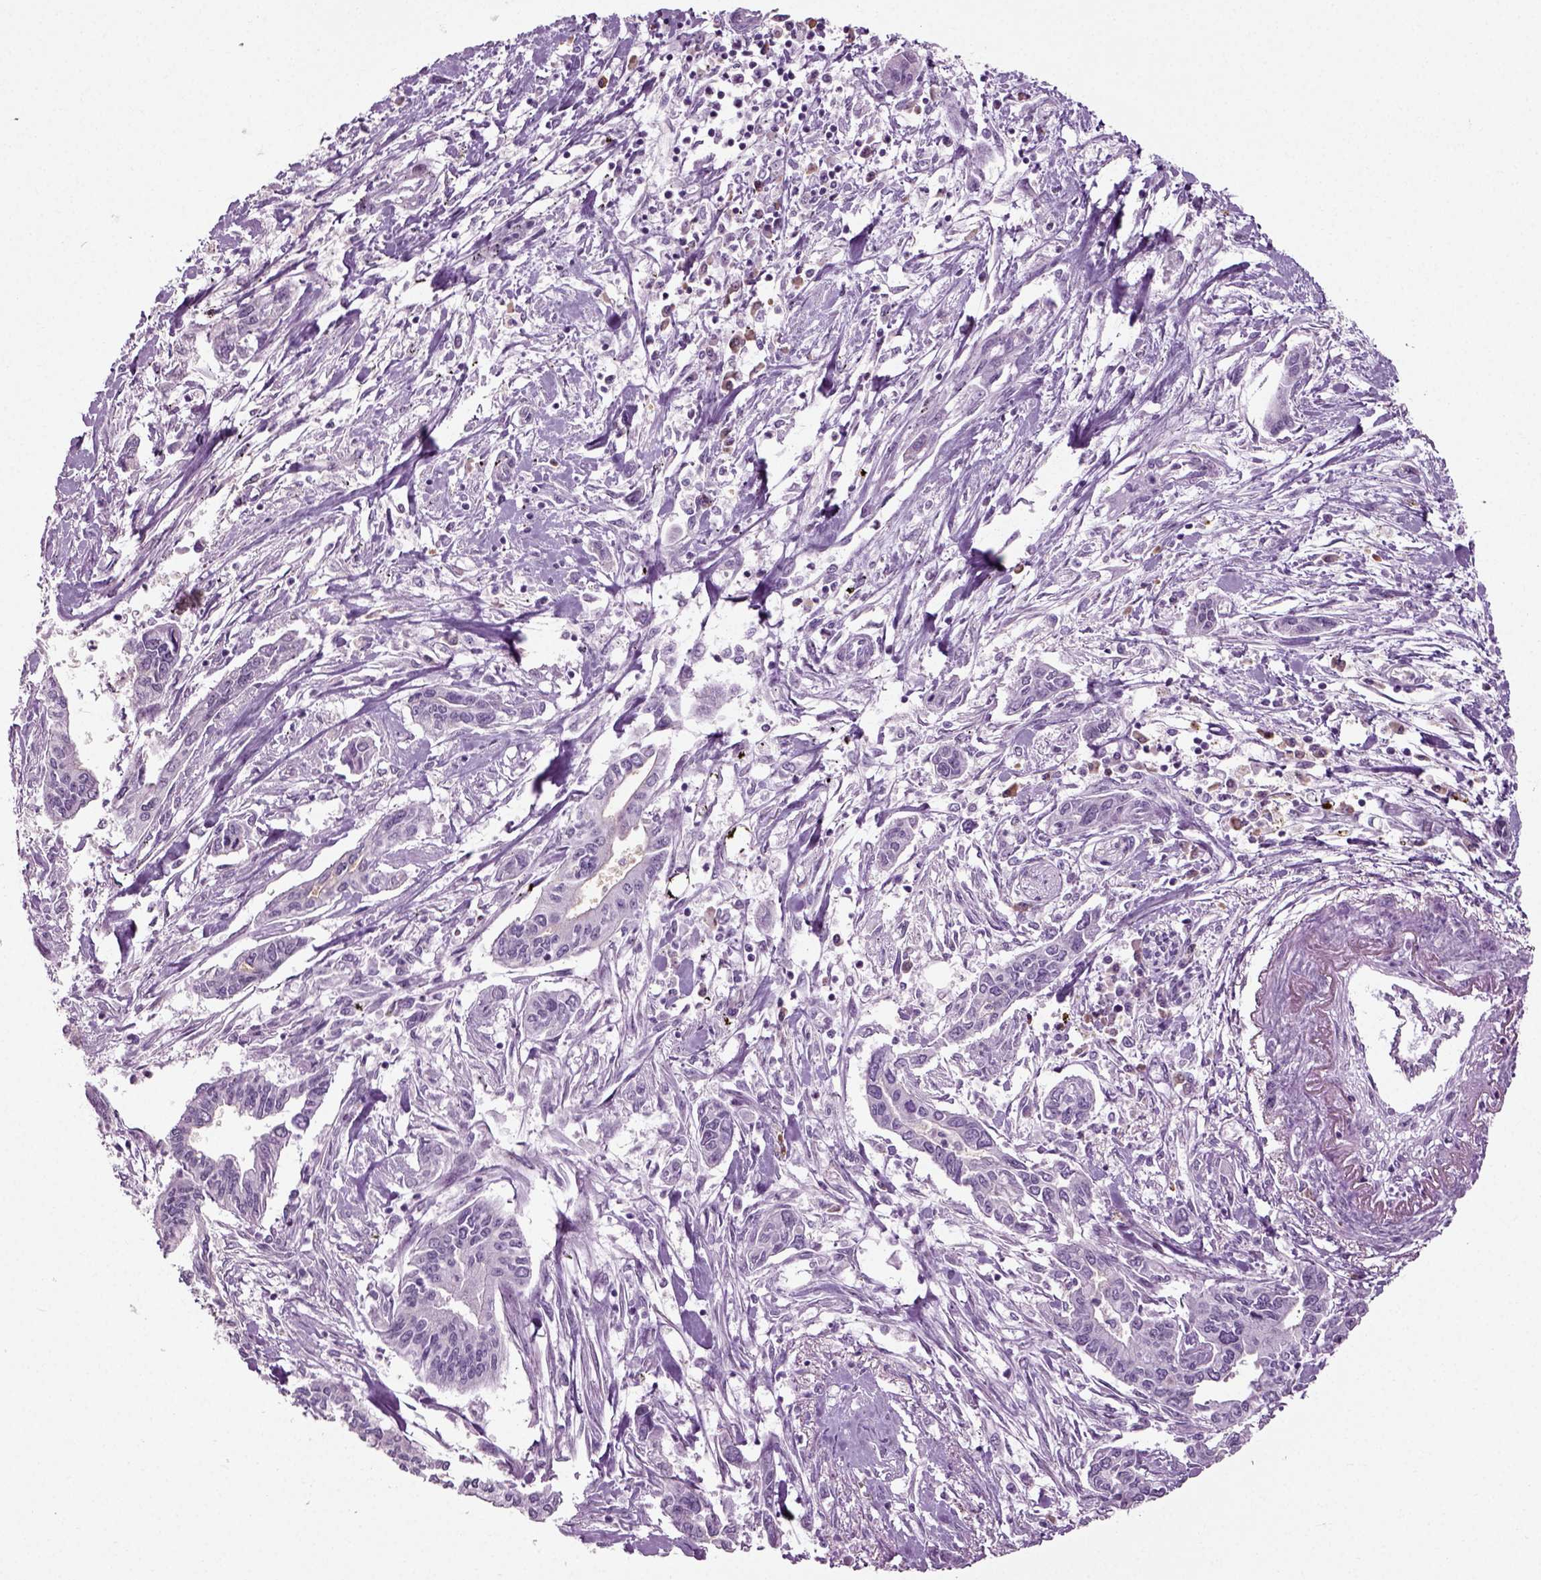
{"staining": {"intensity": "negative", "quantity": "none", "location": "none"}, "tissue": "pancreatic cancer", "cell_type": "Tumor cells", "image_type": "cancer", "snomed": [{"axis": "morphology", "description": "Adenocarcinoma, NOS"}, {"axis": "topography", "description": "Pancreas"}], "caption": "Human pancreatic cancer stained for a protein using immunohistochemistry reveals no staining in tumor cells.", "gene": "SLC26A8", "patient": {"sex": "male", "age": 60}}